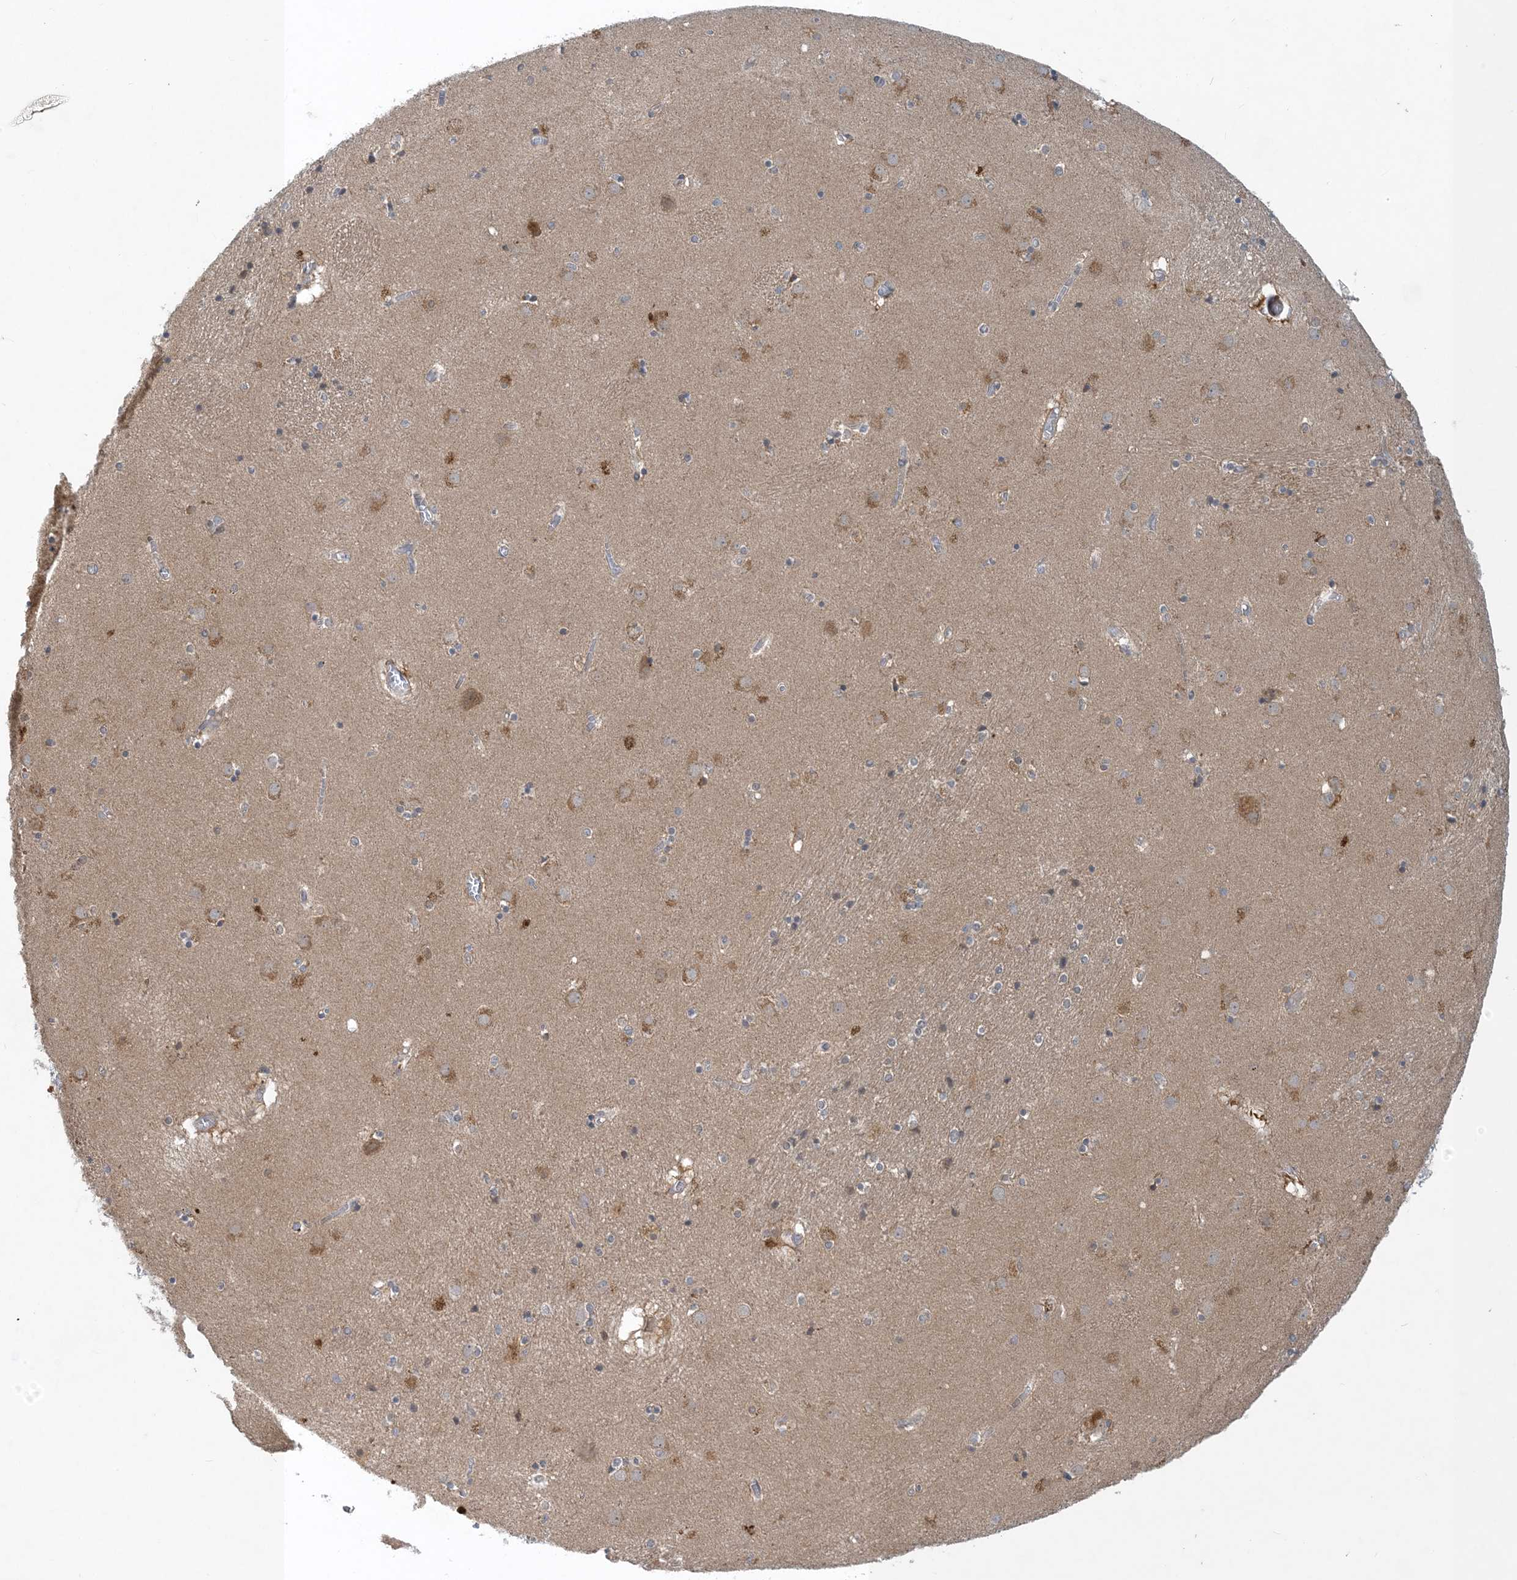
{"staining": {"intensity": "weak", "quantity": "<25%", "location": "cytoplasmic/membranous"}, "tissue": "caudate", "cell_type": "Glial cells", "image_type": "normal", "snomed": [{"axis": "morphology", "description": "Normal tissue, NOS"}, {"axis": "topography", "description": "Lateral ventricle wall"}], "caption": "This micrograph is of normal caudate stained with immunohistochemistry to label a protein in brown with the nuclei are counter-stained blue. There is no expression in glial cells. (Stains: DAB immunohistochemistry with hematoxylin counter stain, Microscopy: brightfield microscopy at high magnification).", "gene": "CDS1", "patient": {"sex": "male", "age": 70}}